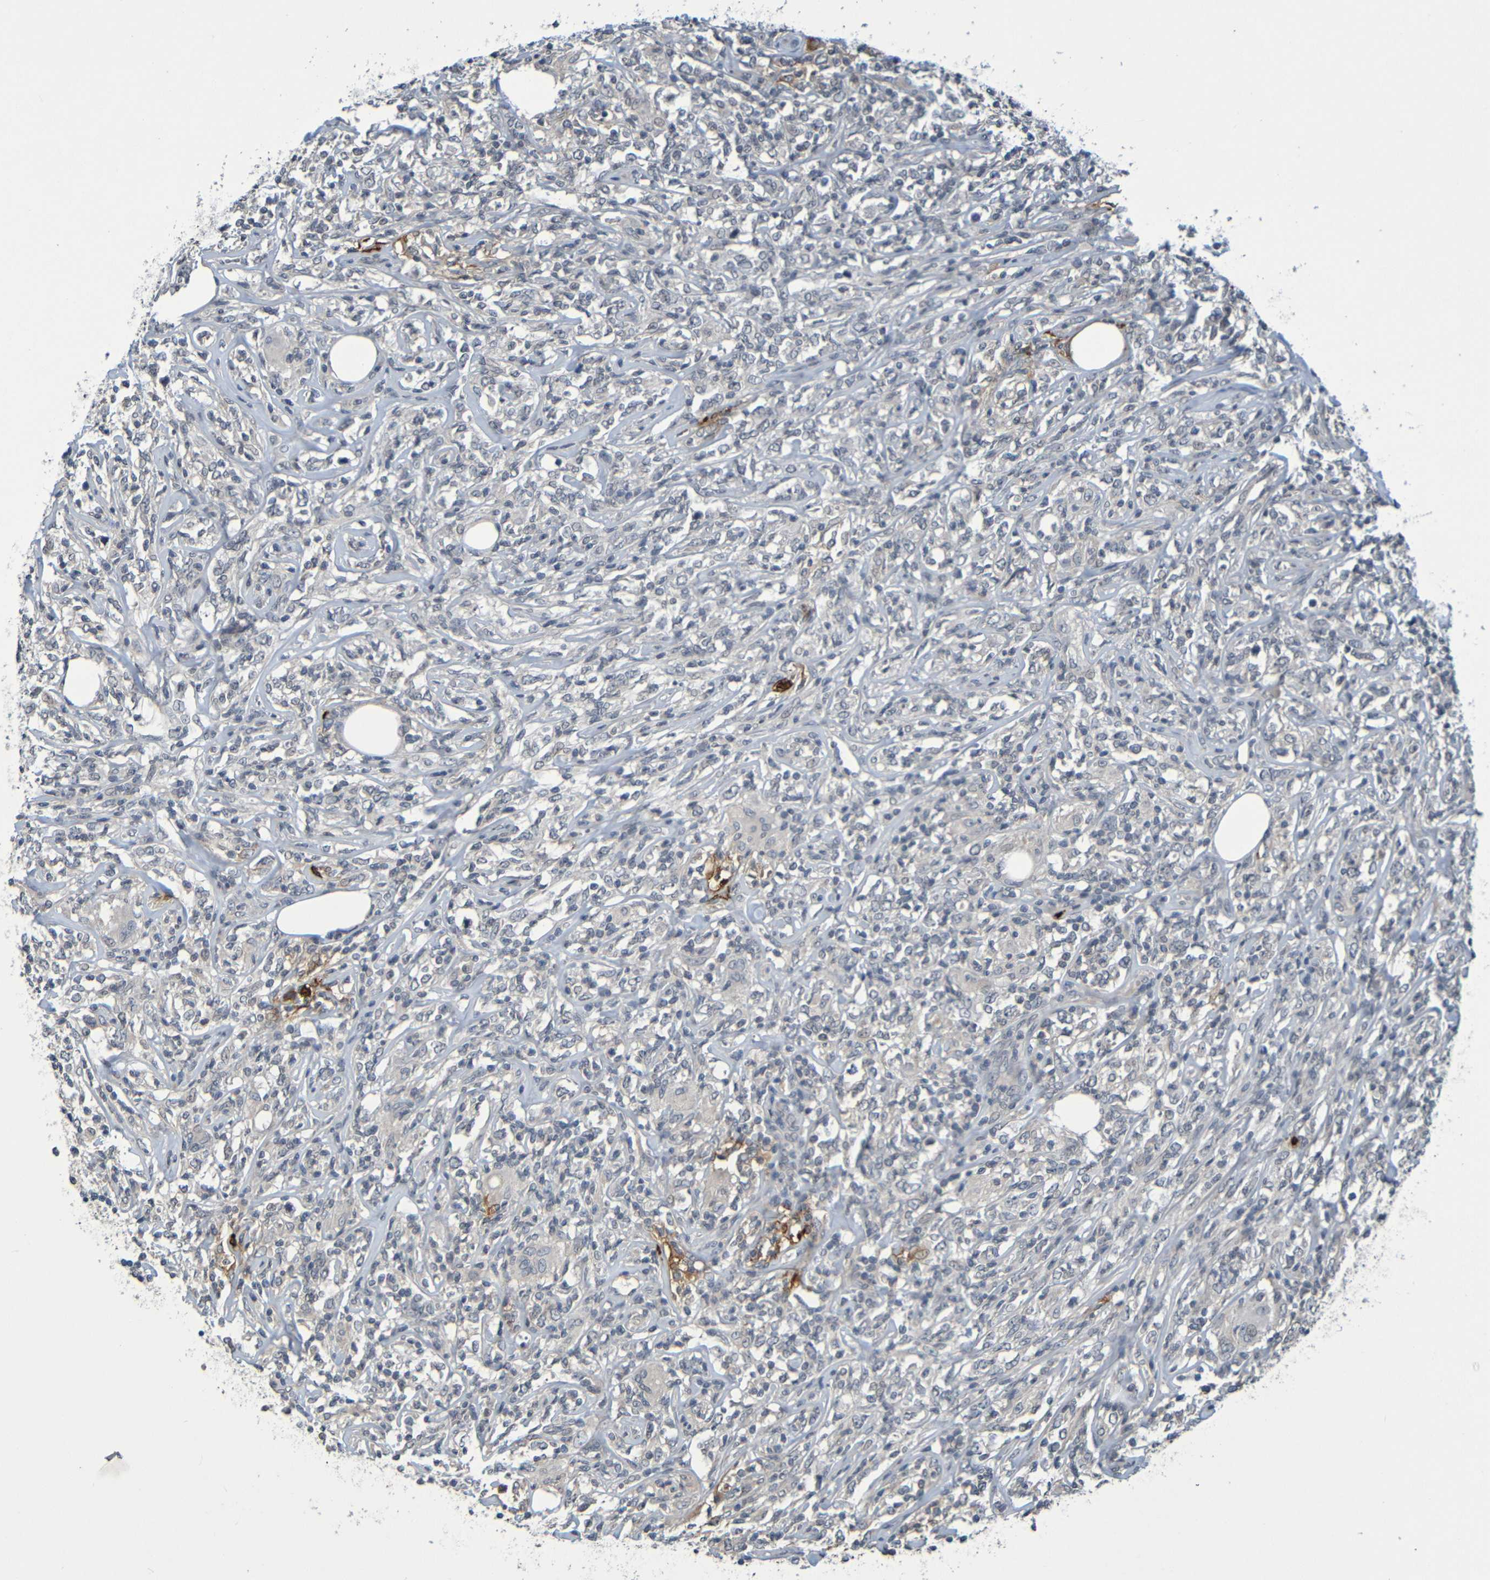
{"staining": {"intensity": "negative", "quantity": "none", "location": "none"}, "tissue": "lymphoma", "cell_type": "Tumor cells", "image_type": "cancer", "snomed": [{"axis": "morphology", "description": "Malignant lymphoma, non-Hodgkin's type, High grade"}, {"axis": "topography", "description": "Lymph node"}], "caption": "Image shows no protein positivity in tumor cells of malignant lymphoma, non-Hodgkin's type (high-grade) tissue.", "gene": "C3AR1", "patient": {"sex": "female", "age": 84}}